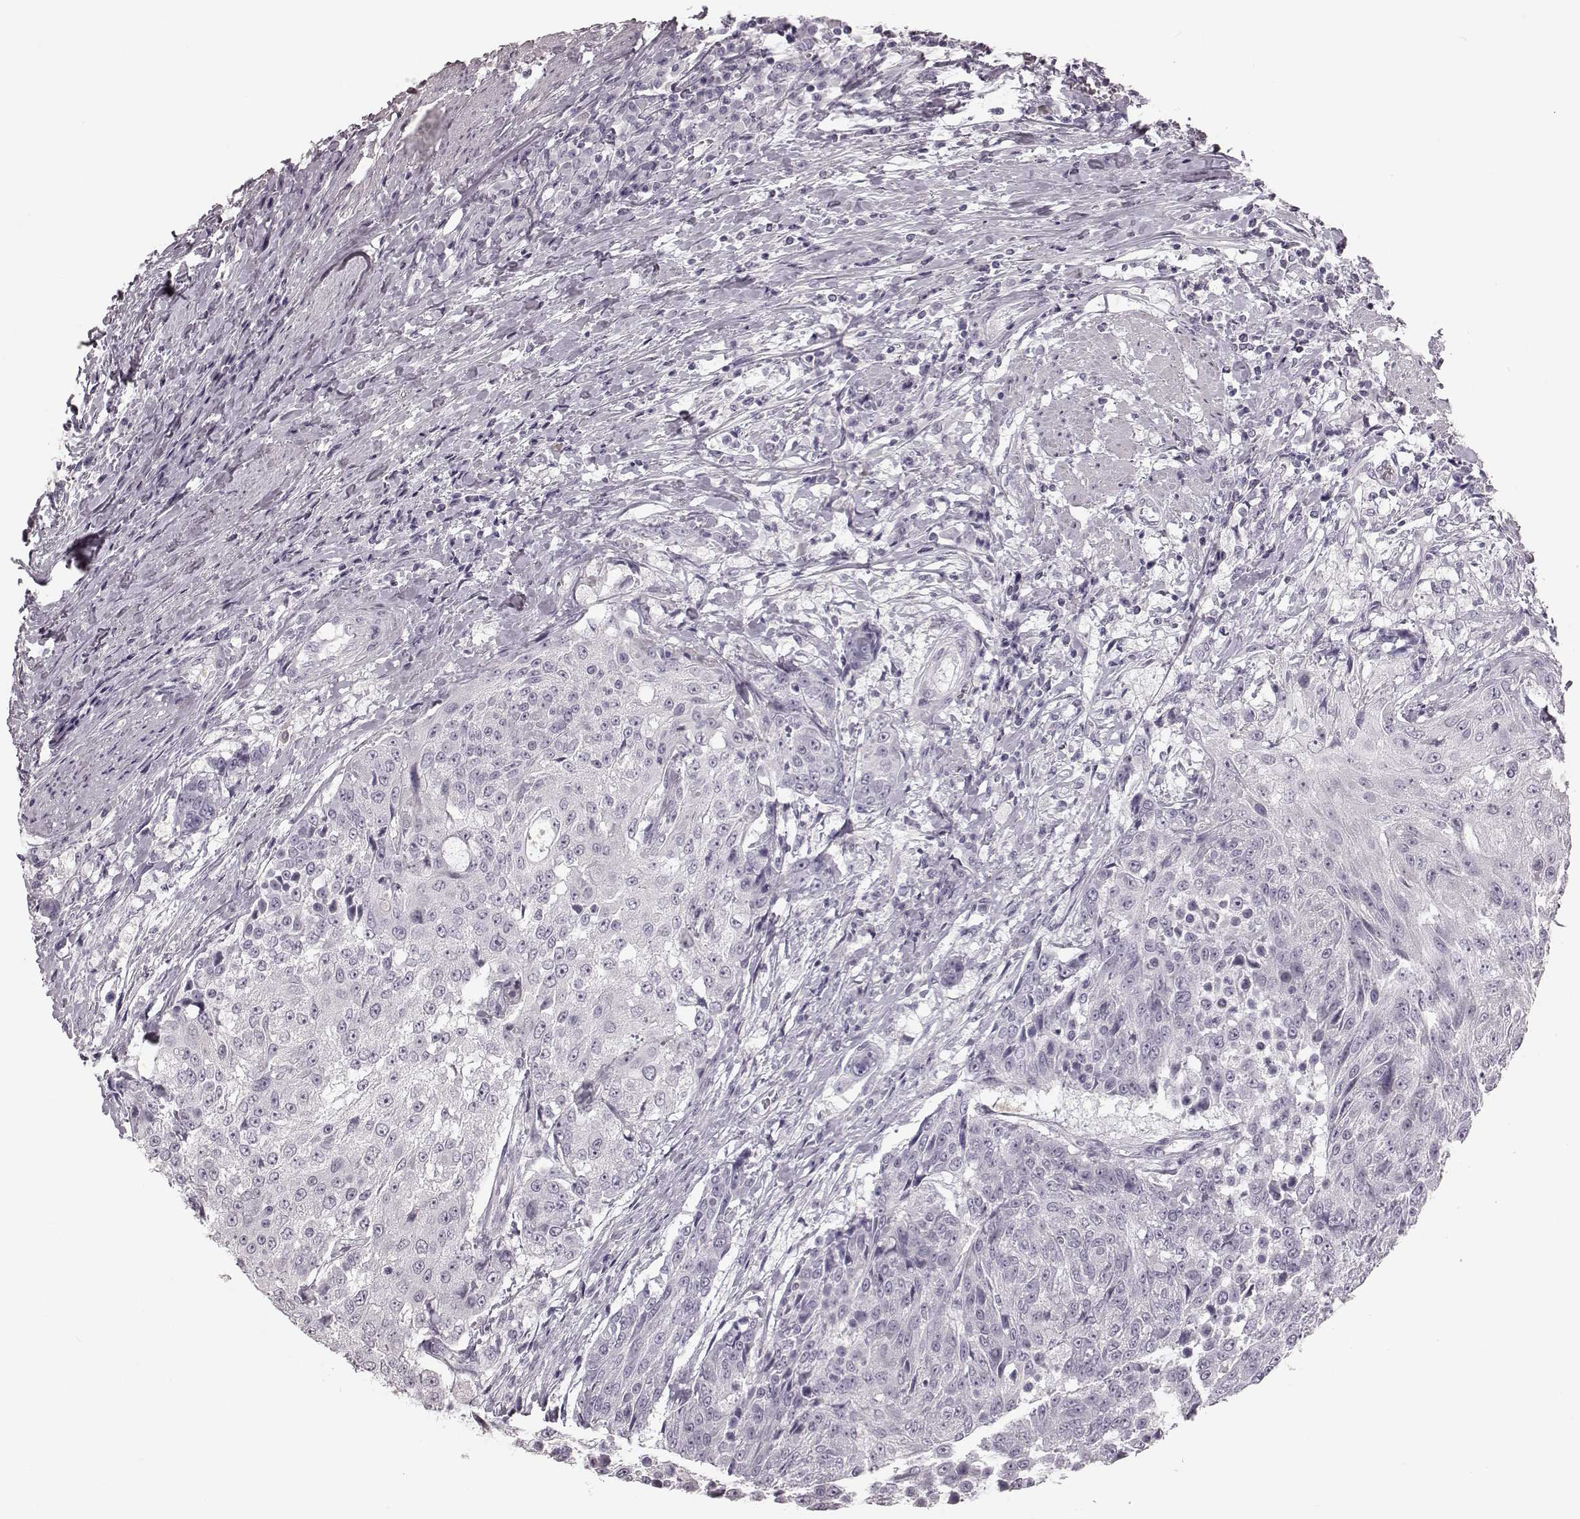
{"staining": {"intensity": "negative", "quantity": "none", "location": "none"}, "tissue": "urothelial cancer", "cell_type": "Tumor cells", "image_type": "cancer", "snomed": [{"axis": "morphology", "description": "Urothelial carcinoma, High grade"}, {"axis": "topography", "description": "Urinary bladder"}], "caption": "This is an immunohistochemistry histopathology image of urothelial cancer. There is no expression in tumor cells.", "gene": "ZNF433", "patient": {"sex": "female", "age": 63}}